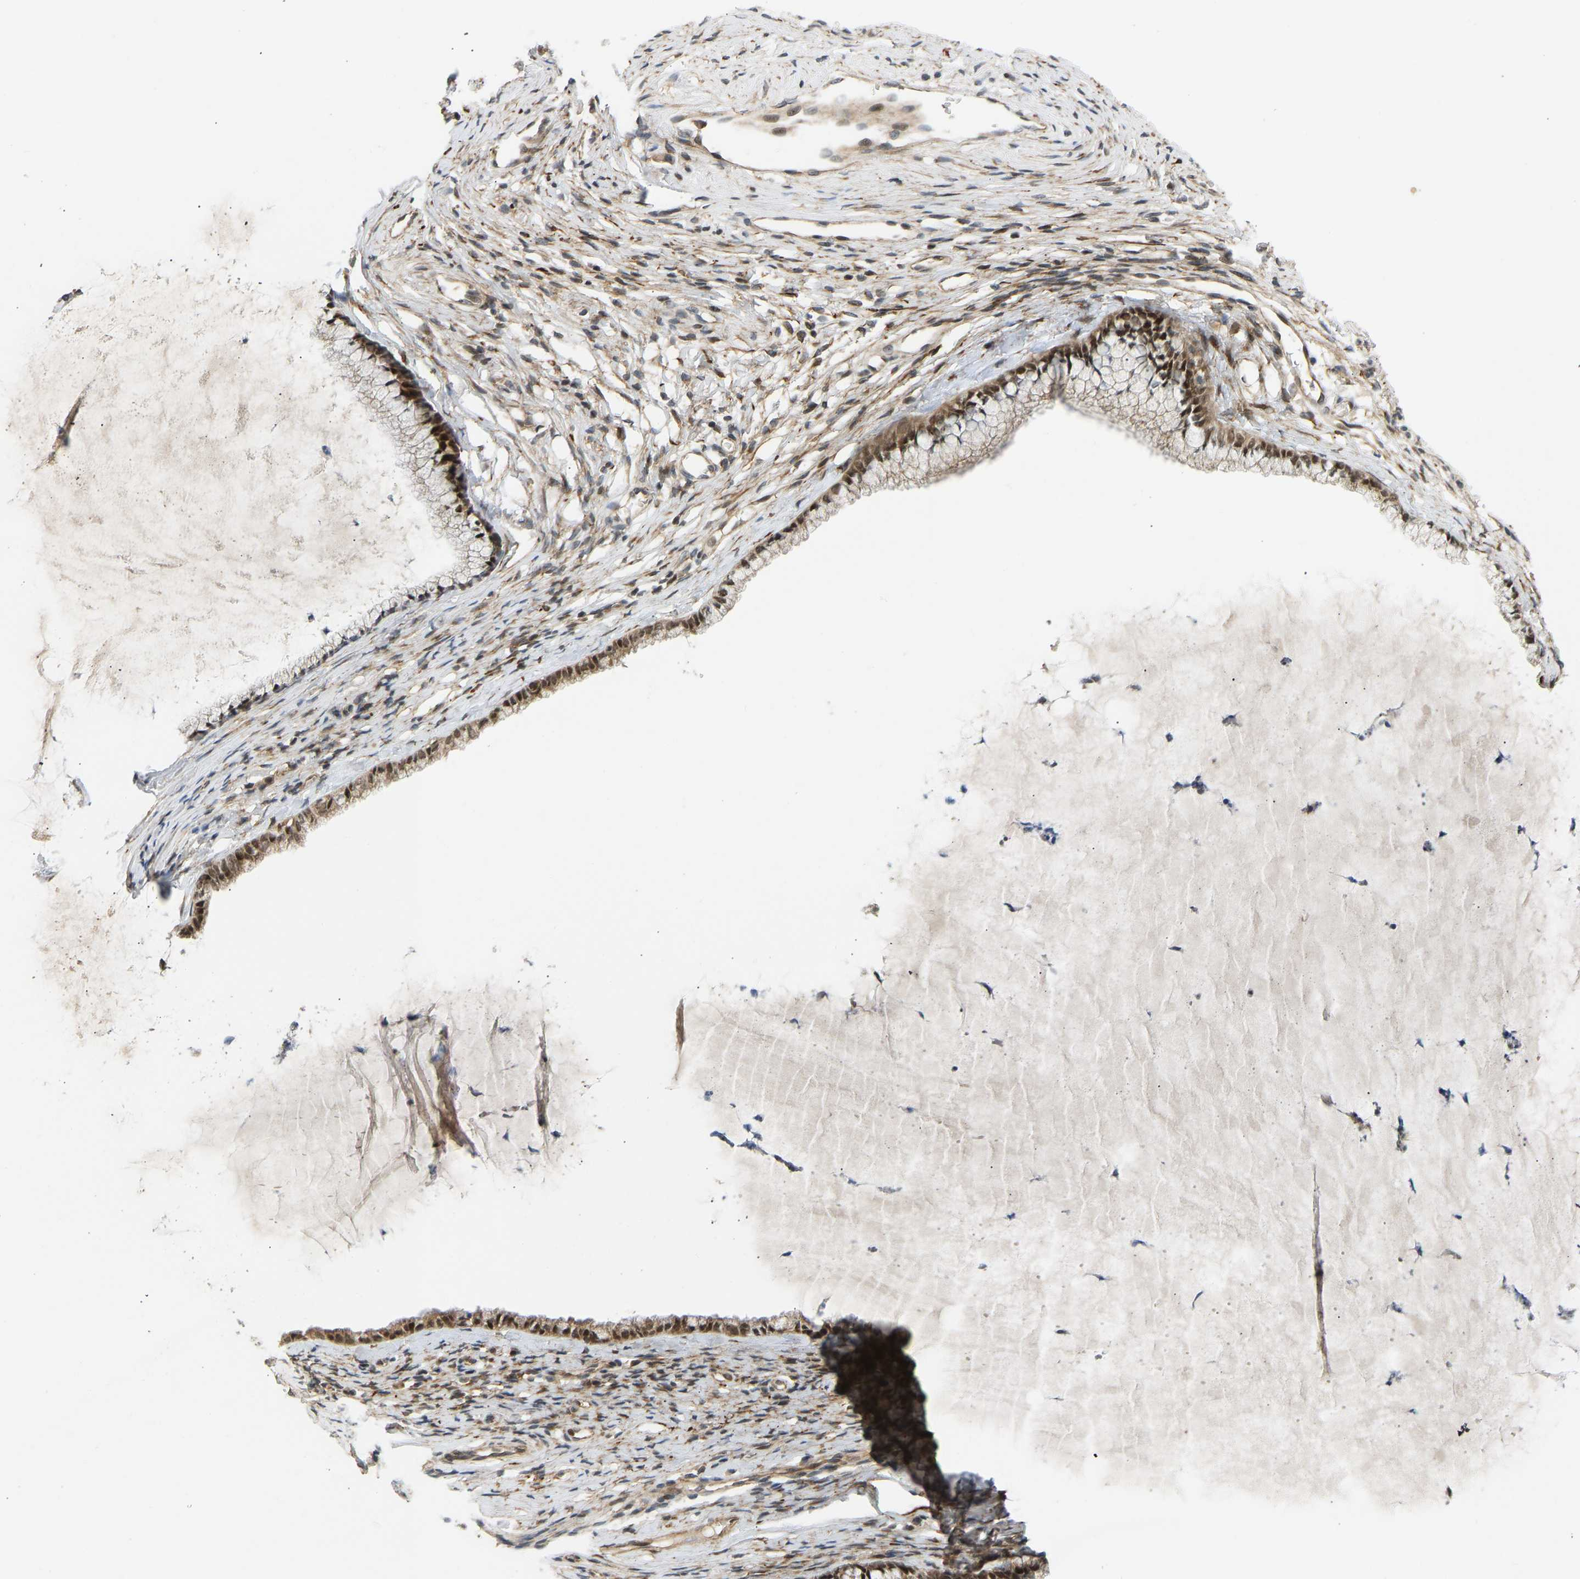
{"staining": {"intensity": "moderate", "quantity": ">75%", "location": "cytoplasmic/membranous,nuclear"}, "tissue": "cervix", "cell_type": "Glandular cells", "image_type": "normal", "snomed": [{"axis": "morphology", "description": "Normal tissue, NOS"}, {"axis": "topography", "description": "Cervix"}], "caption": "Benign cervix demonstrates moderate cytoplasmic/membranous,nuclear expression in approximately >75% of glandular cells The staining was performed using DAB to visualize the protein expression in brown, while the nuclei were stained in blue with hematoxylin (Magnification: 20x)..", "gene": "BAG1", "patient": {"sex": "female", "age": 77}}